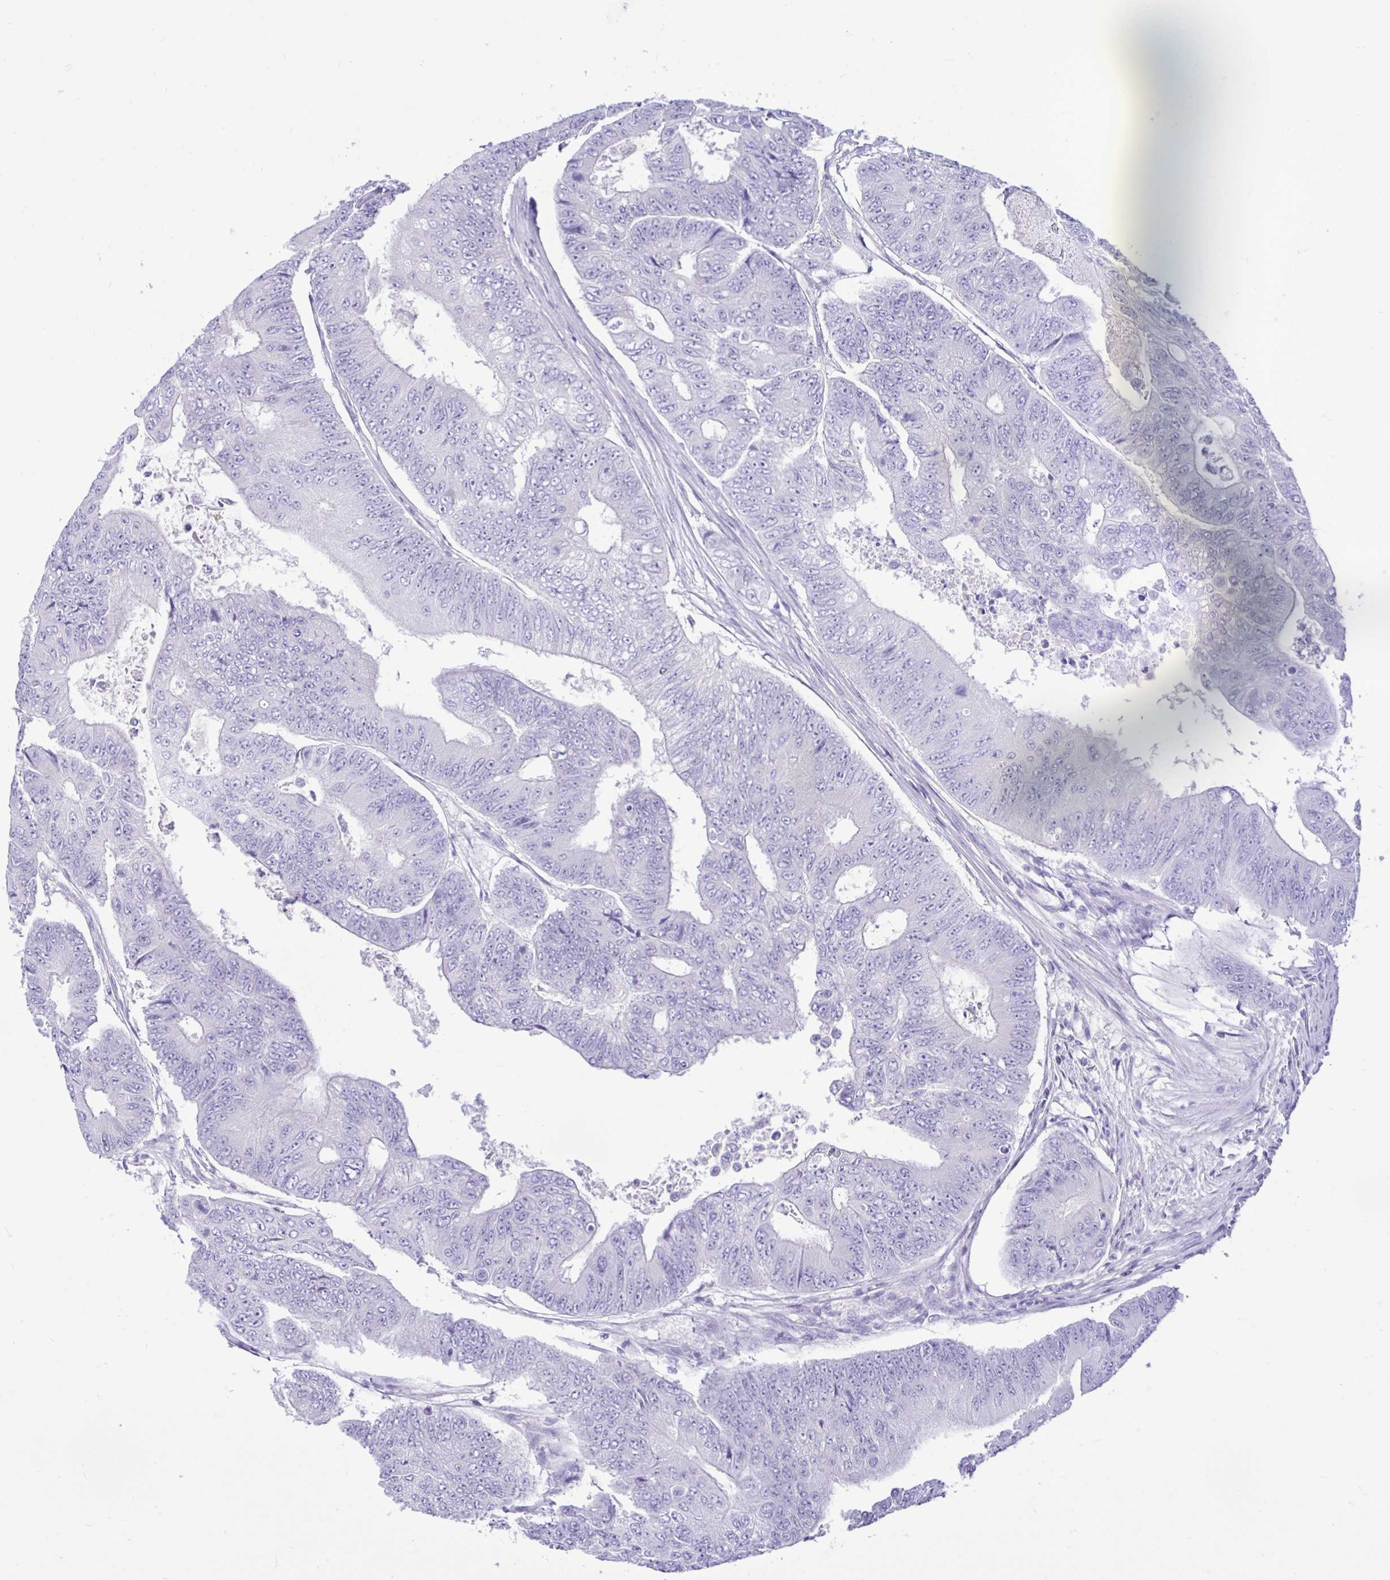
{"staining": {"intensity": "negative", "quantity": "none", "location": "none"}, "tissue": "colorectal cancer", "cell_type": "Tumor cells", "image_type": "cancer", "snomed": [{"axis": "morphology", "description": "Adenocarcinoma, NOS"}, {"axis": "topography", "description": "Colon"}], "caption": "Immunohistochemistry photomicrograph of neoplastic tissue: colorectal adenocarcinoma stained with DAB demonstrates no significant protein expression in tumor cells.", "gene": "CYP19A1", "patient": {"sex": "female", "age": 48}}